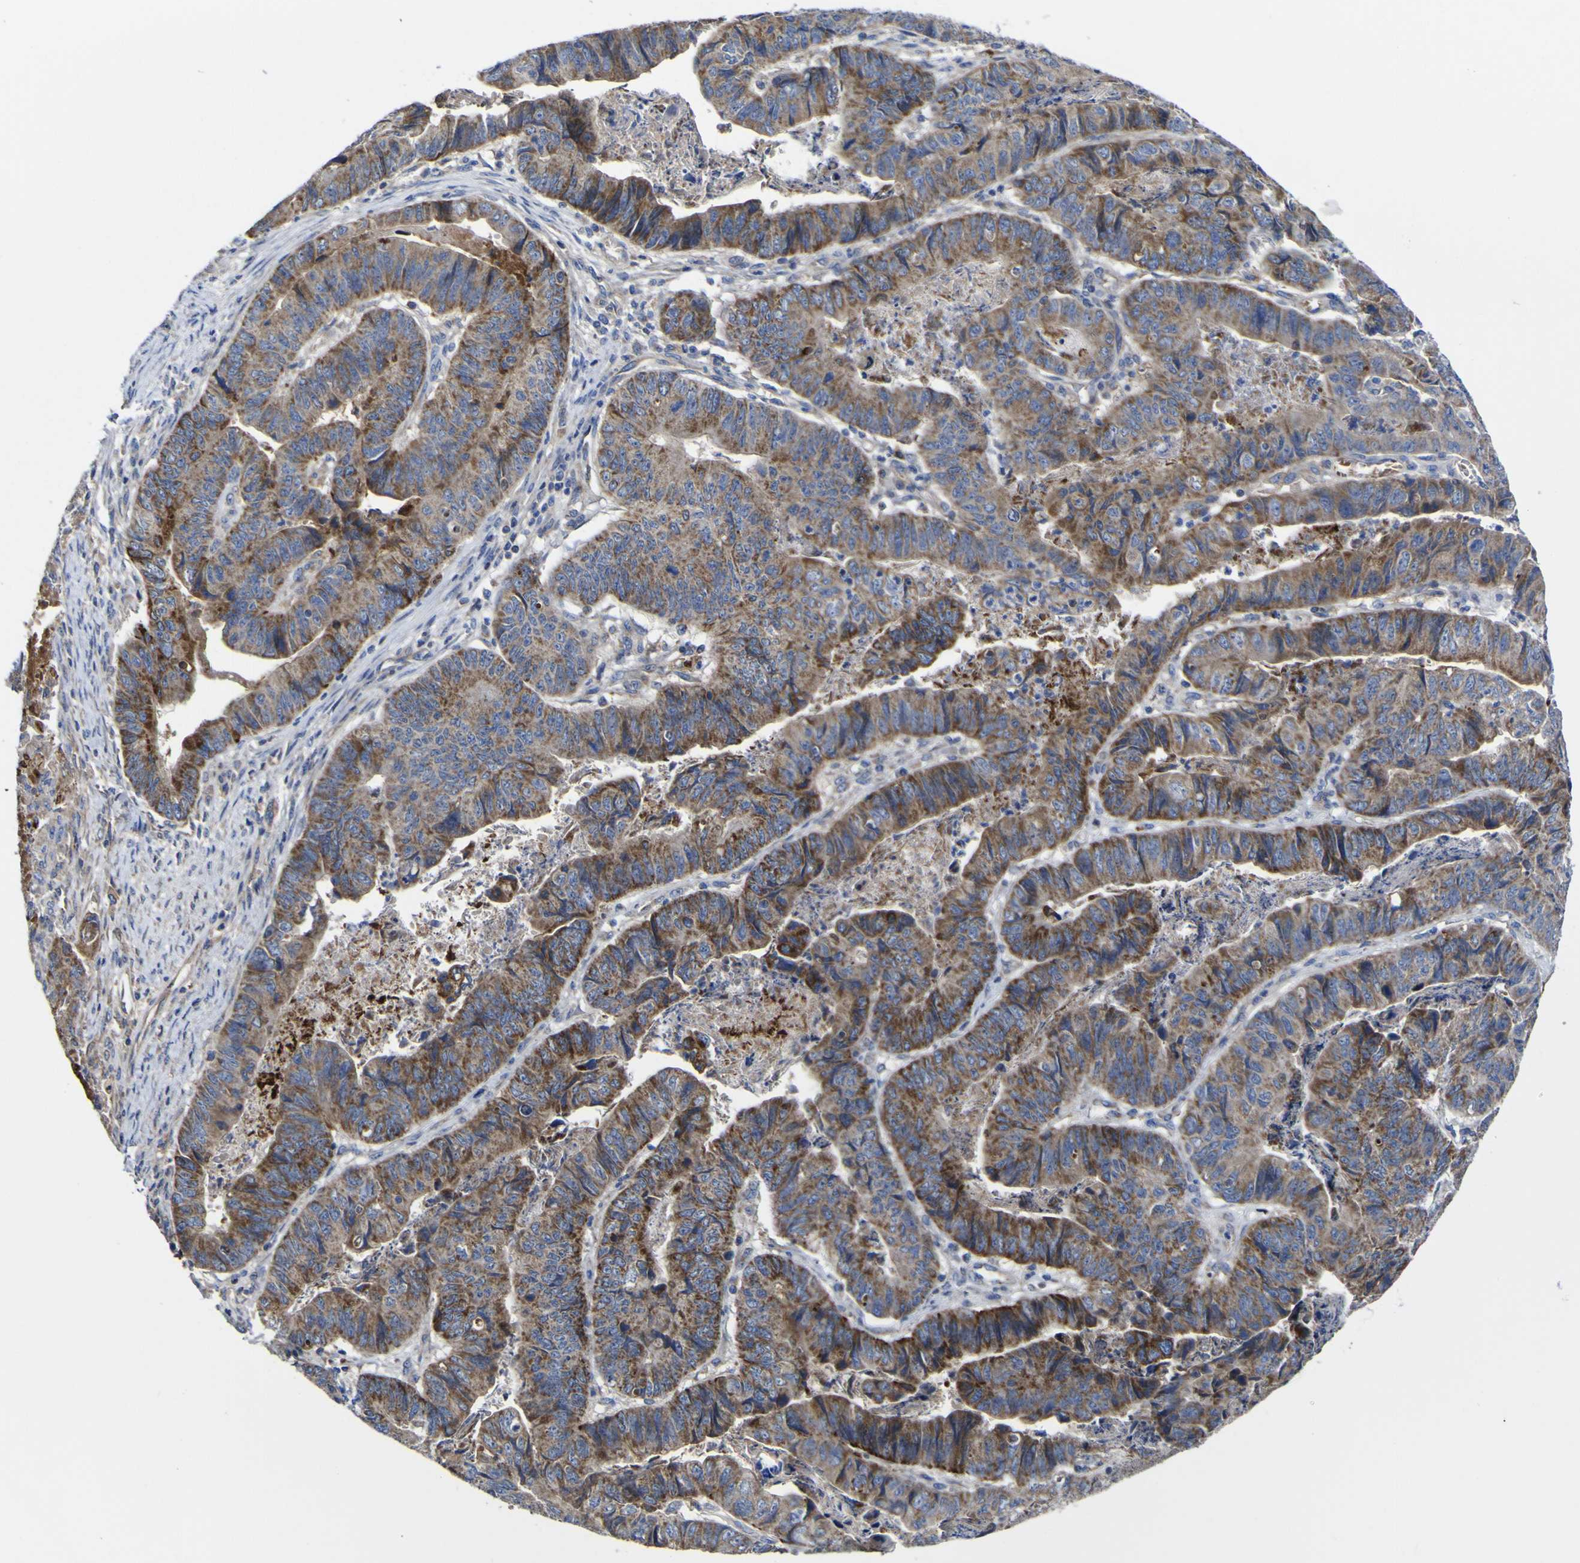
{"staining": {"intensity": "moderate", "quantity": ">75%", "location": "cytoplasmic/membranous"}, "tissue": "stomach cancer", "cell_type": "Tumor cells", "image_type": "cancer", "snomed": [{"axis": "morphology", "description": "Adenocarcinoma, NOS"}, {"axis": "topography", "description": "Stomach, lower"}], "caption": "Approximately >75% of tumor cells in human stomach cancer demonstrate moderate cytoplasmic/membranous protein positivity as visualized by brown immunohistochemical staining.", "gene": "CCDC90B", "patient": {"sex": "male", "age": 77}}